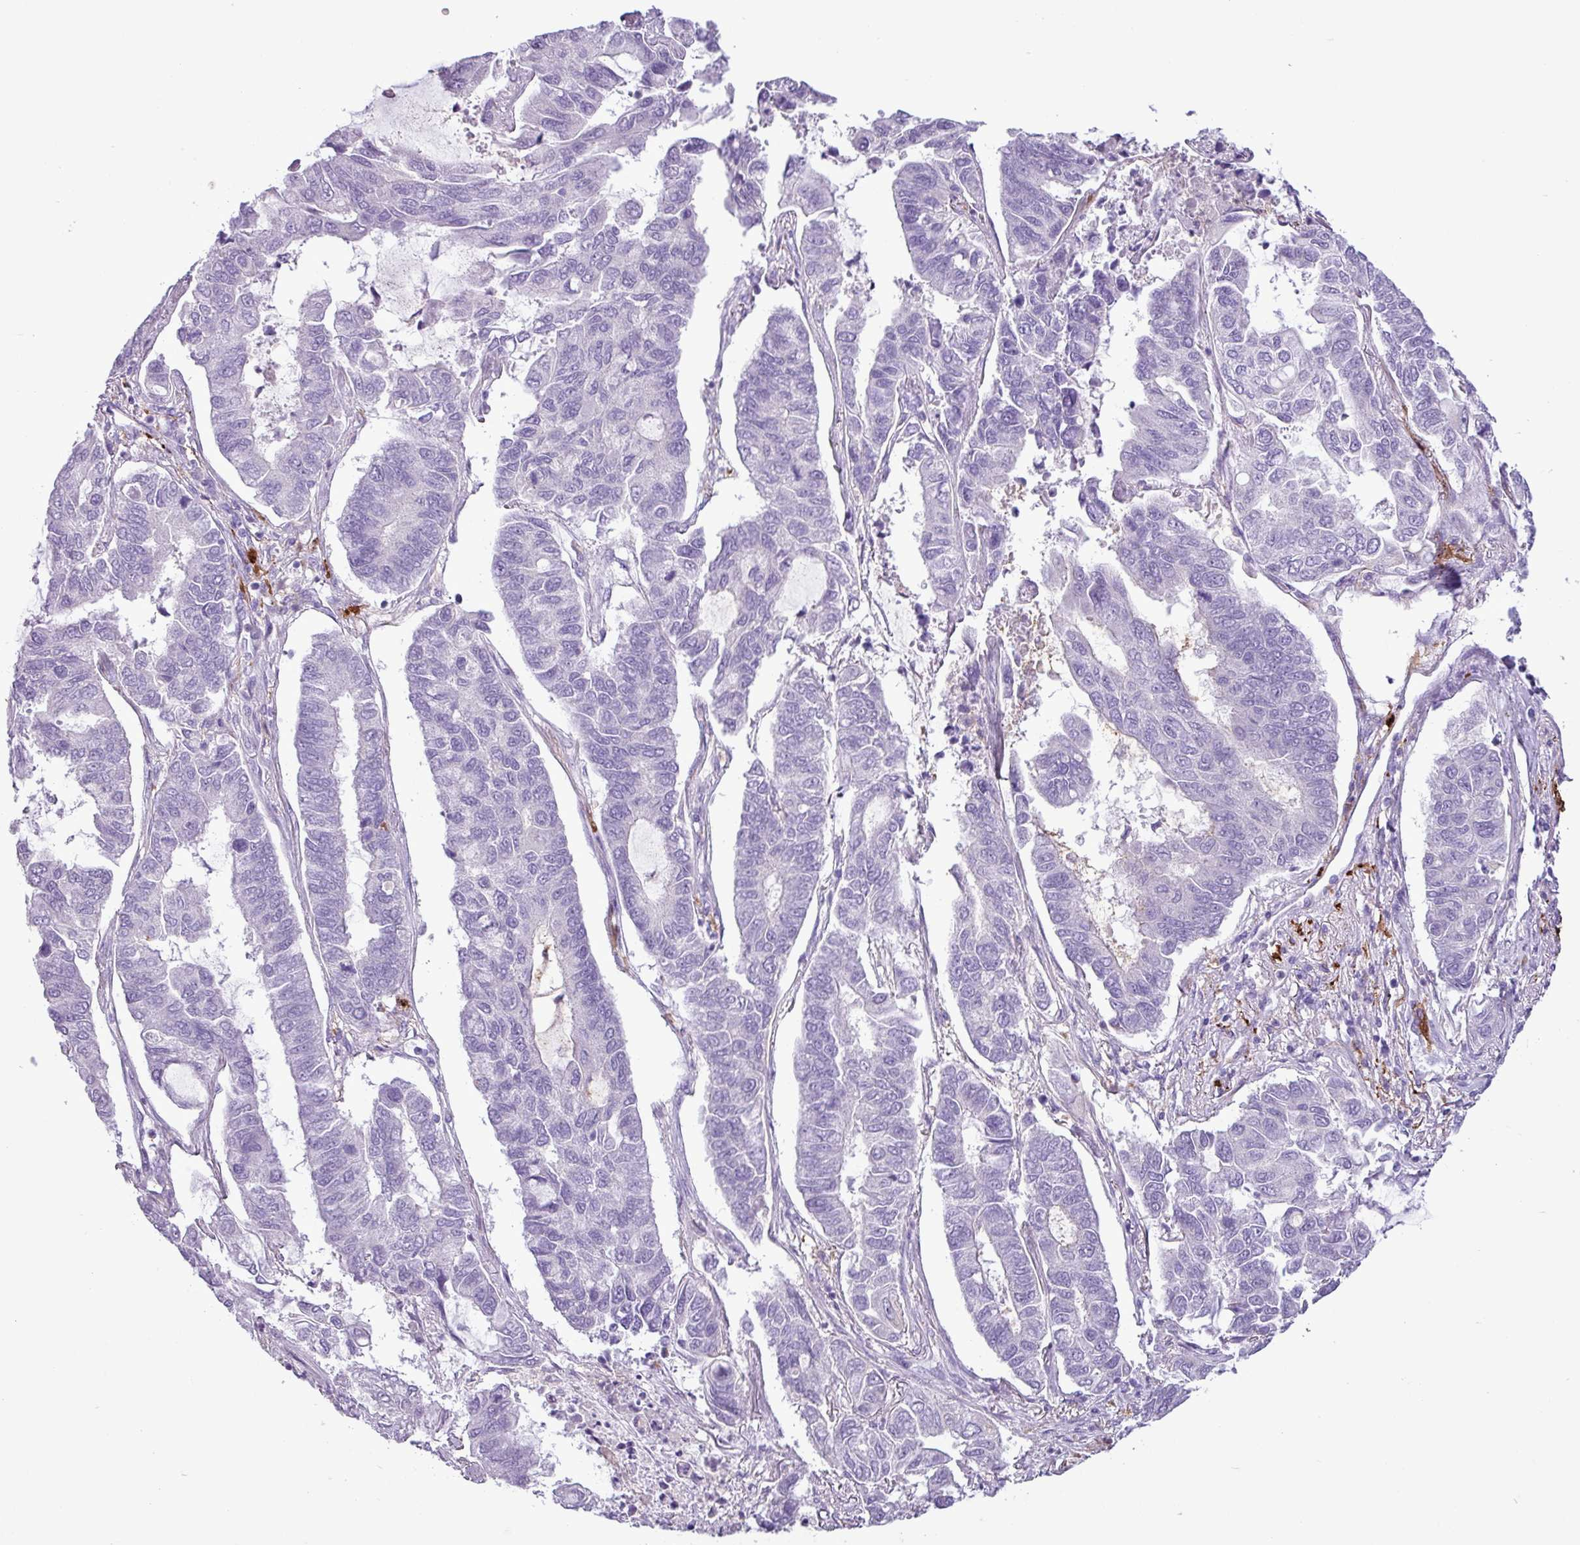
{"staining": {"intensity": "negative", "quantity": "none", "location": "none"}, "tissue": "lung cancer", "cell_type": "Tumor cells", "image_type": "cancer", "snomed": [{"axis": "morphology", "description": "Adenocarcinoma, NOS"}, {"axis": "topography", "description": "Lung"}], "caption": "Micrograph shows no significant protein expression in tumor cells of lung adenocarcinoma.", "gene": "TMEM200C", "patient": {"sex": "male", "age": 64}}